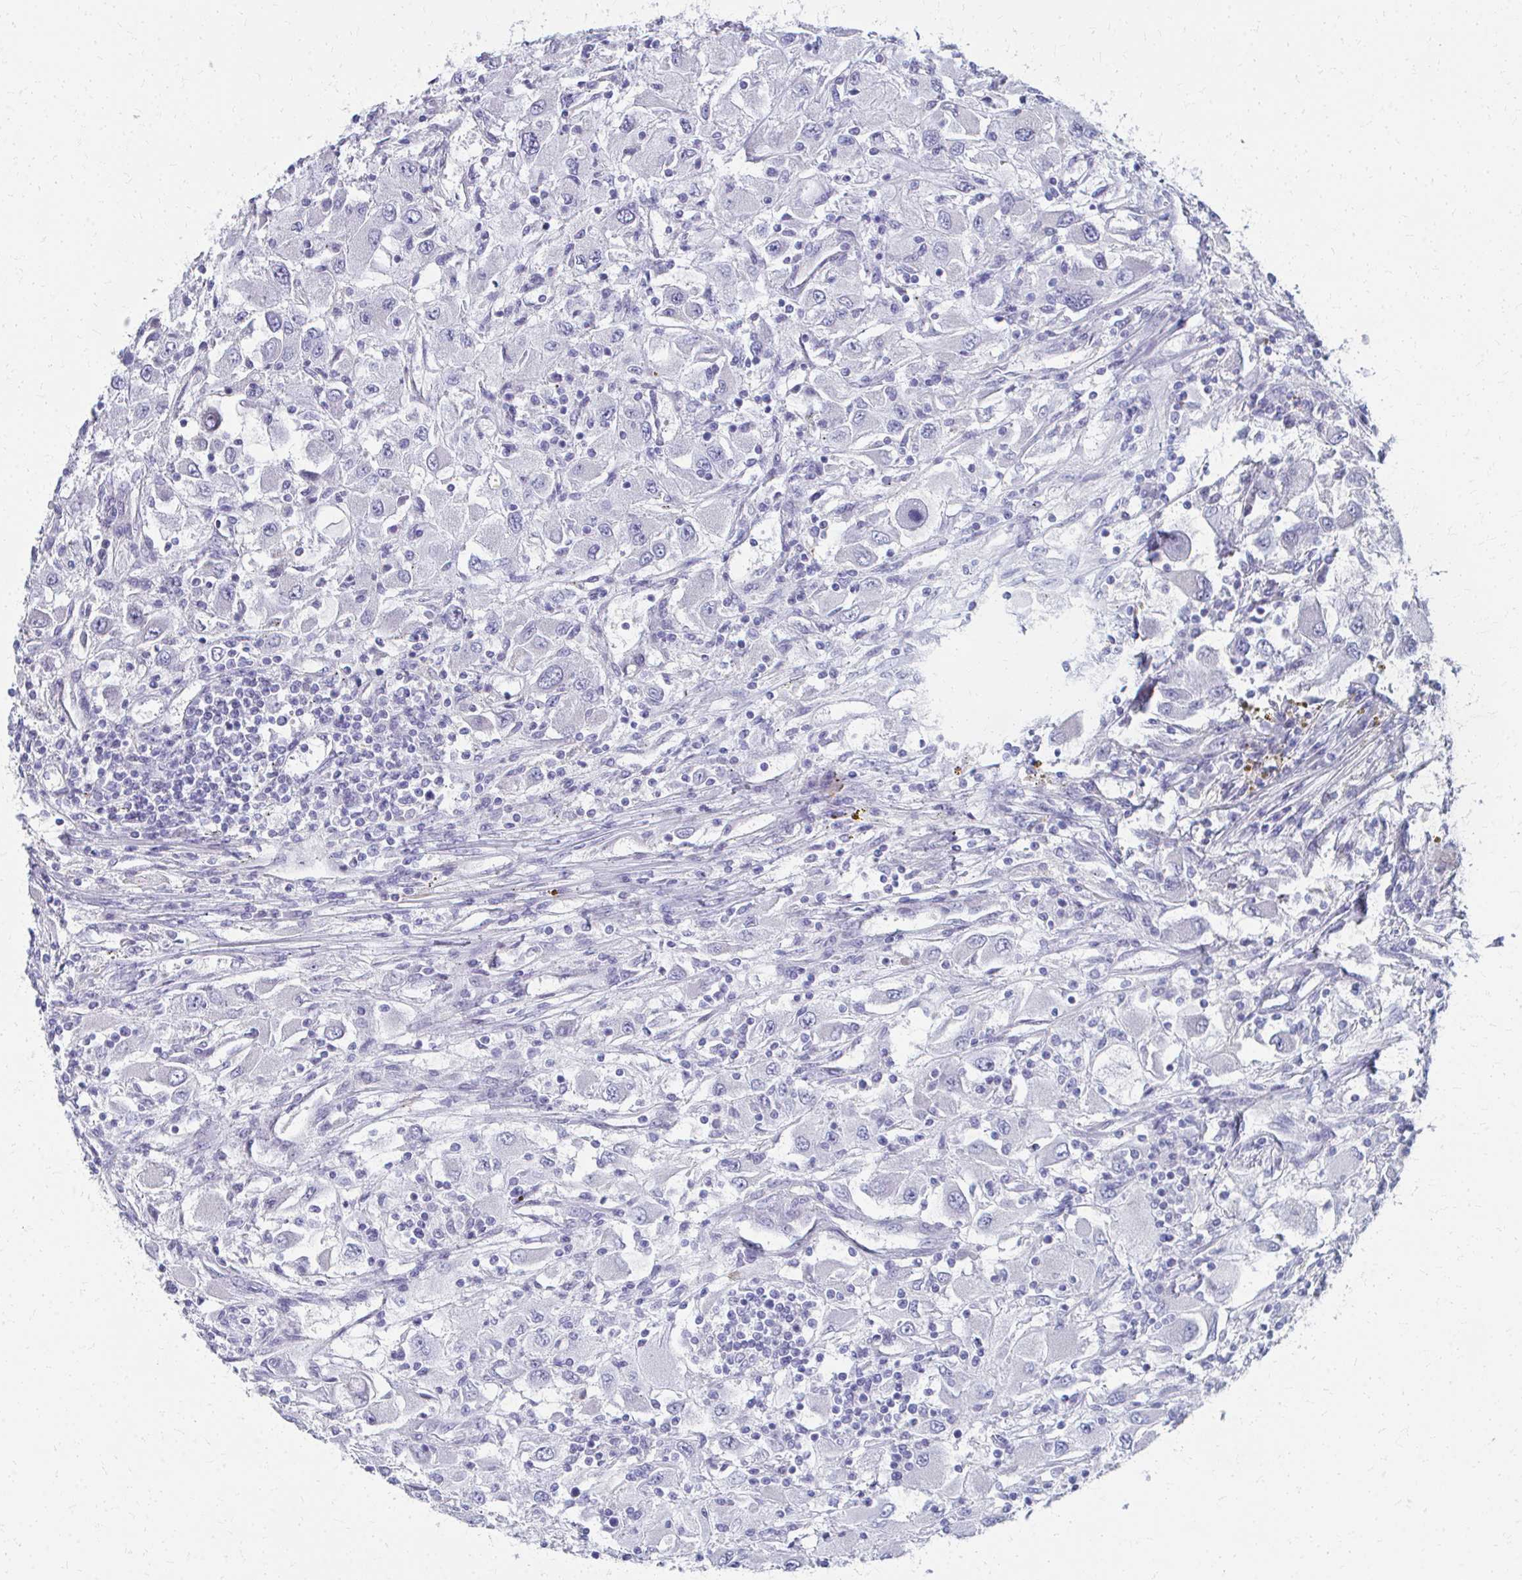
{"staining": {"intensity": "negative", "quantity": "none", "location": "none"}, "tissue": "renal cancer", "cell_type": "Tumor cells", "image_type": "cancer", "snomed": [{"axis": "morphology", "description": "Adenocarcinoma, NOS"}, {"axis": "topography", "description": "Kidney"}], "caption": "This is an IHC photomicrograph of human adenocarcinoma (renal). There is no expression in tumor cells.", "gene": "MS4A2", "patient": {"sex": "female", "age": 67}}